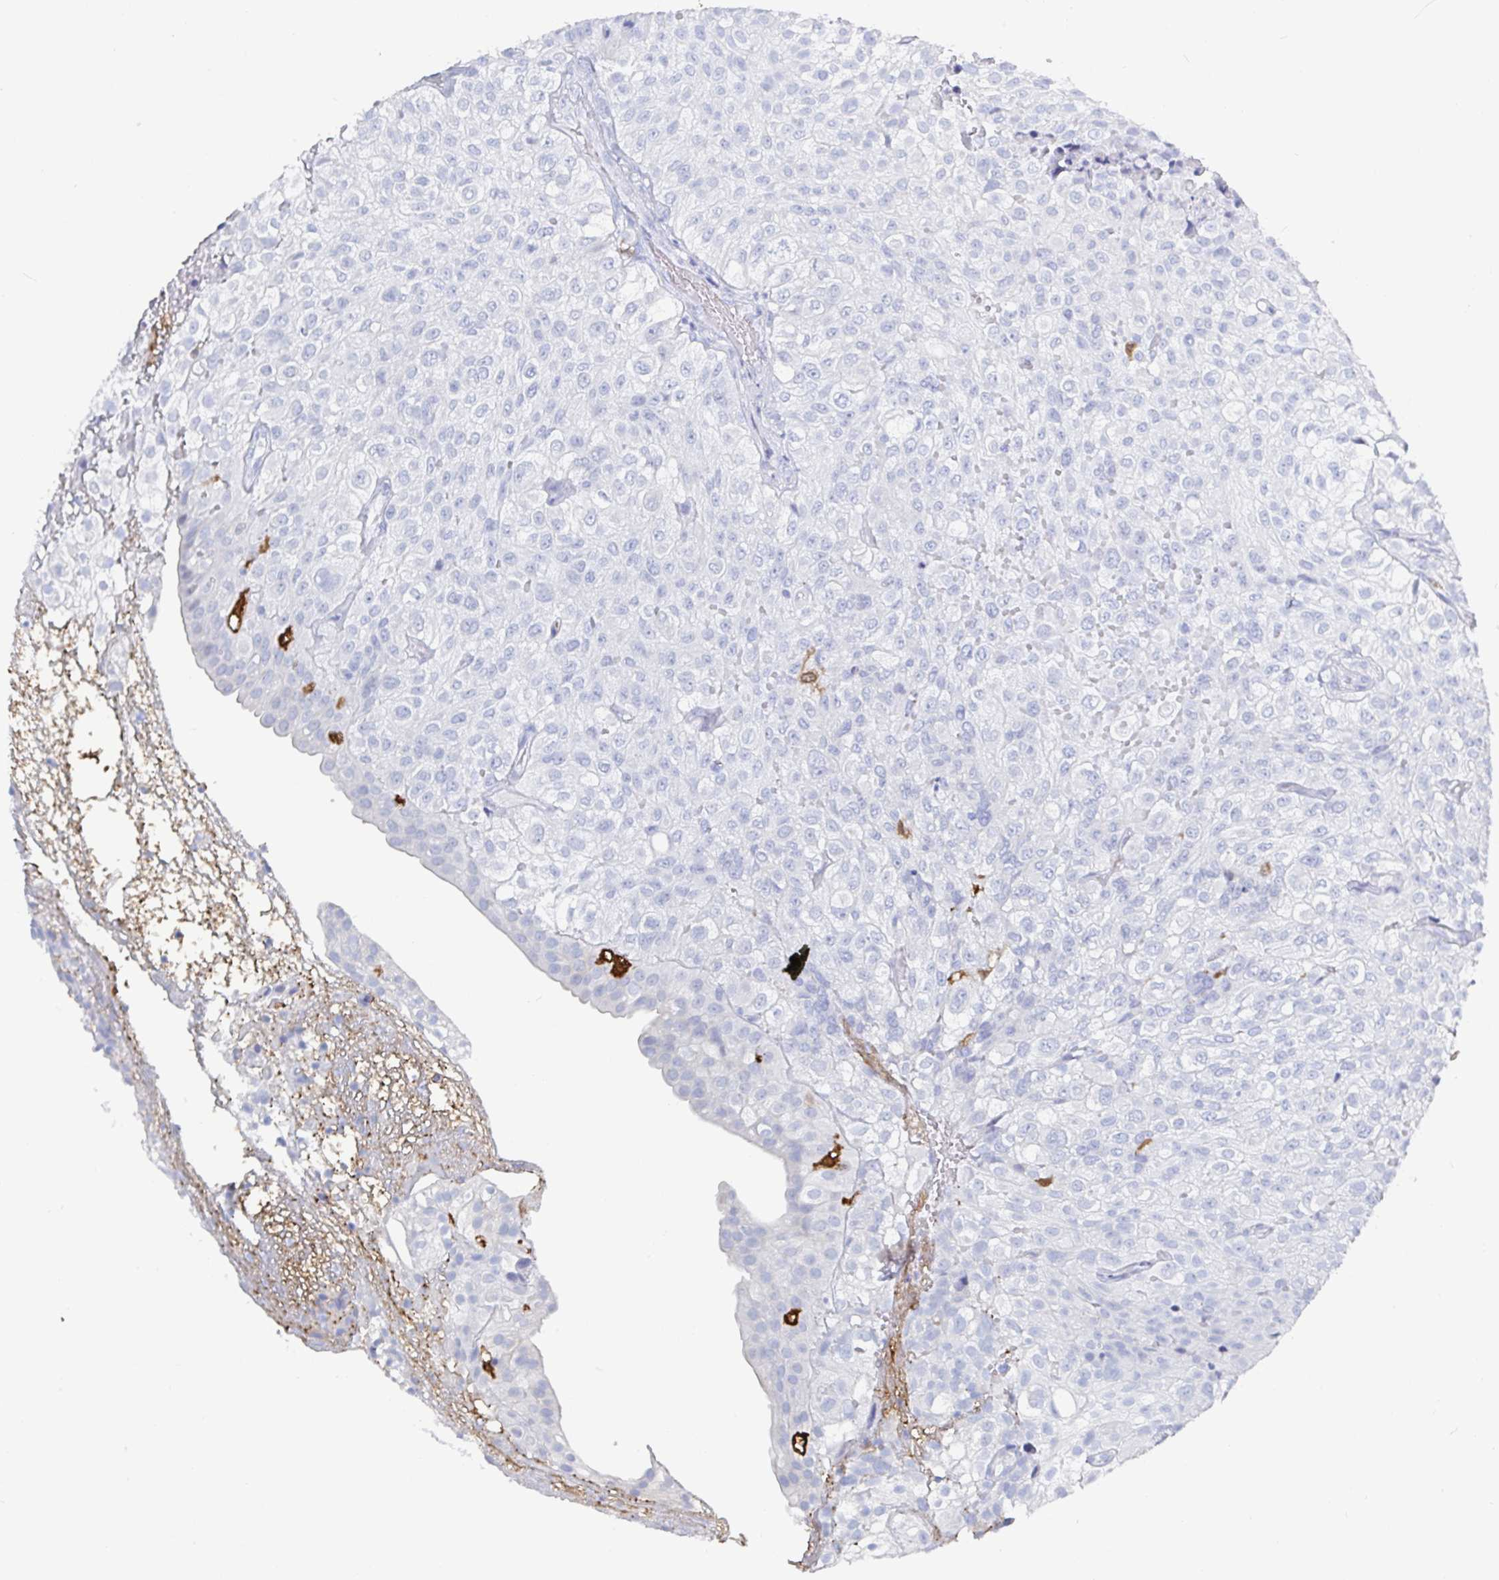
{"staining": {"intensity": "negative", "quantity": "none", "location": "none"}, "tissue": "urothelial cancer", "cell_type": "Tumor cells", "image_type": "cancer", "snomed": [{"axis": "morphology", "description": "Urothelial carcinoma, High grade"}, {"axis": "topography", "description": "Urinary bladder"}], "caption": "A histopathology image of urothelial cancer stained for a protein reveals no brown staining in tumor cells.", "gene": "OR2A4", "patient": {"sex": "male", "age": 56}}